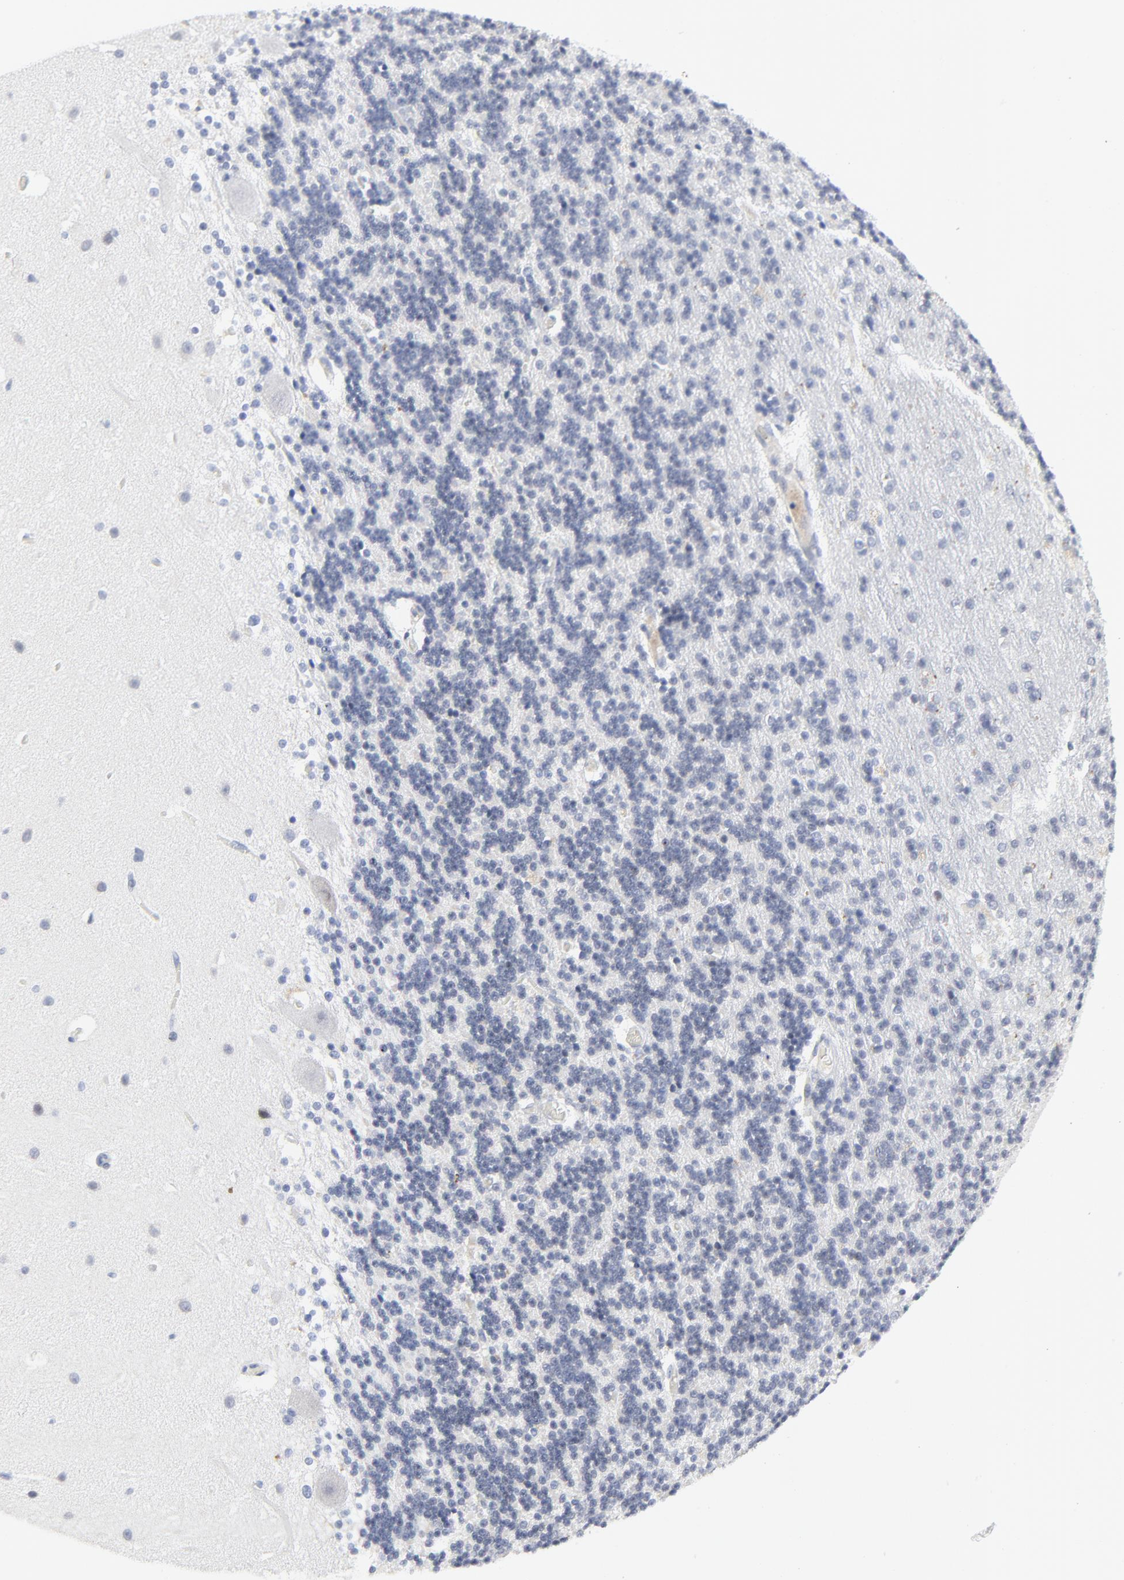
{"staining": {"intensity": "weak", "quantity": "<25%", "location": "cytoplasmic/membranous"}, "tissue": "cerebellum", "cell_type": "Cells in granular layer", "image_type": "normal", "snomed": [{"axis": "morphology", "description": "Normal tissue, NOS"}, {"axis": "topography", "description": "Cerebellum"}], "caption": "An image of human cerebellum is negative for staining in cells in granular layer.", "gene": "ZNF589", "patient": {"sex": "female", "age": 54}}